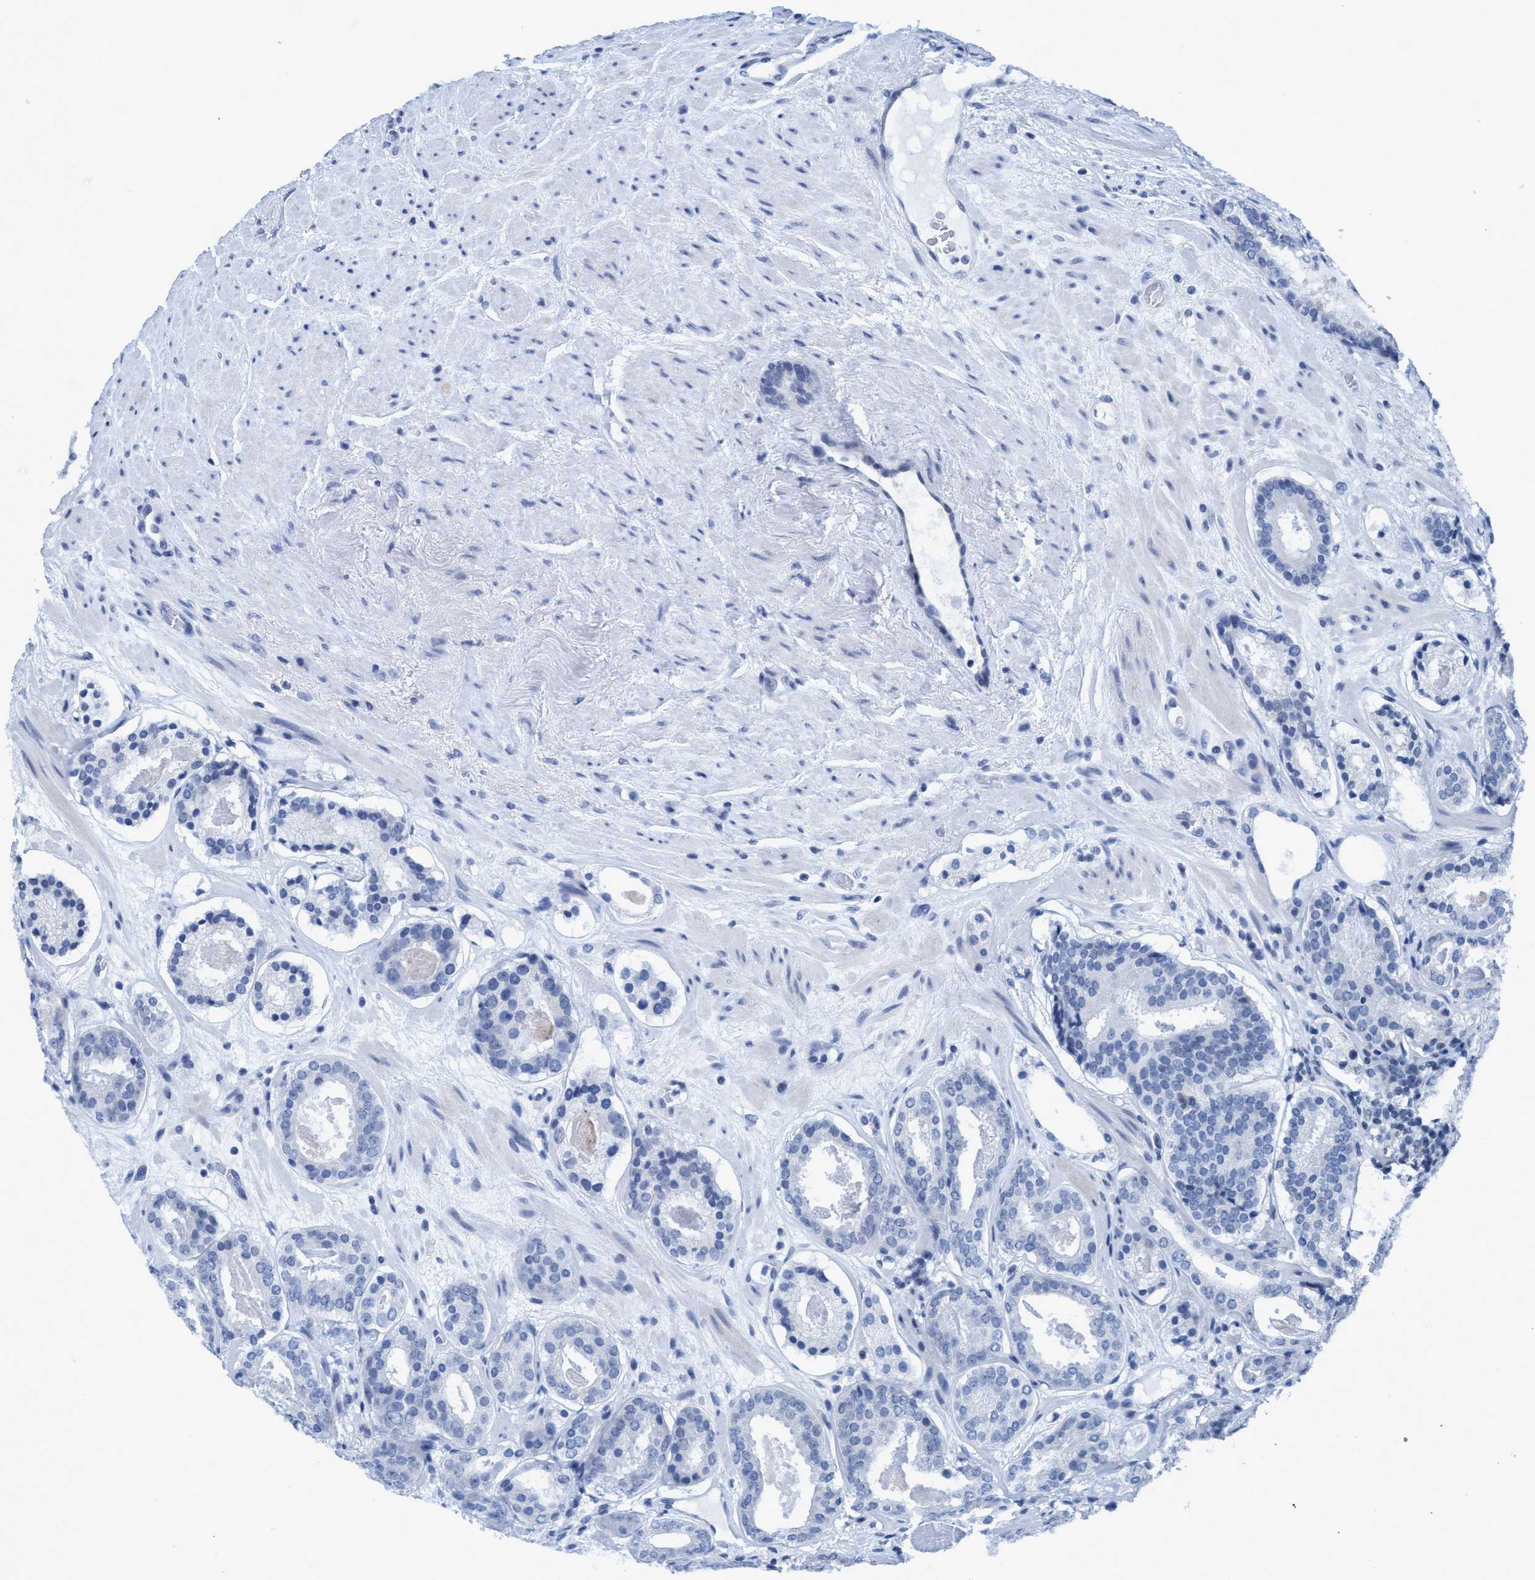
{"staining": {"intensity": "negative", "quantity": "none", "location": "none"}, "tissue": "prostate cancer", "cell_type": "Tumor cells", "image_type": "cancer", "snomed": [{"axis": "morphology", "description": "Adenocarcinoma, Low grade"}, {"axis": "topography", "description": "Prostate"}], "caption": "Micrograph shows no protein expression in tumor cells of low-grade adenocarcinoma (prostate) tissue.", "gene": "DNAI1", "patient": {"sex": "male", "age": 69}}